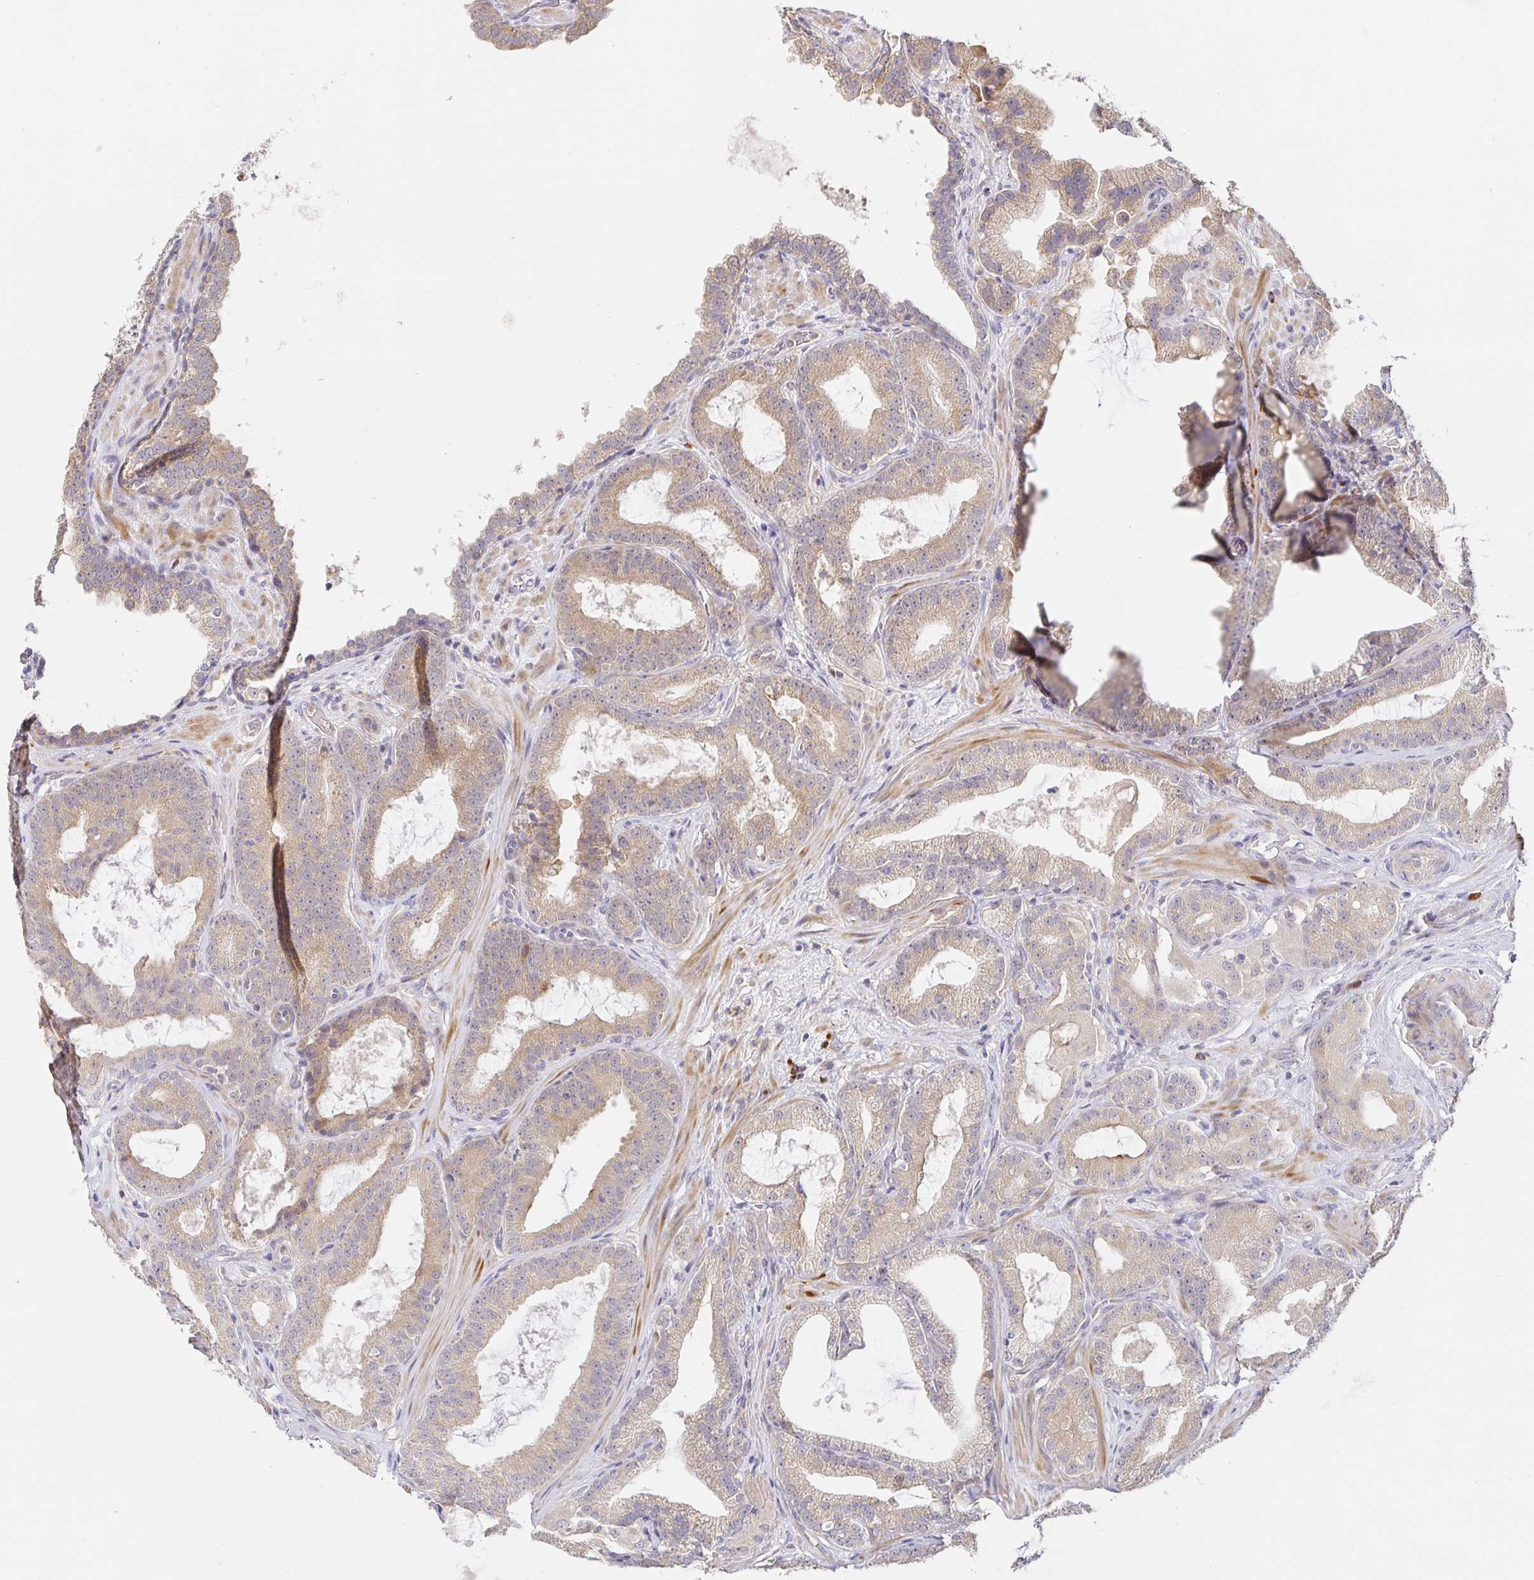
{"staining": {"intensity": "moderate", "quantity": ">75%", "location": "cytoplasmic/membranous"}, "tissue": "prostate cancer", "cell_type": "Tumor cells", "image_type": "cancer", "snomed": [{"axis": "morphology", "description": "Adenocarcinoma, High grade"}, {"axis": "topography", "description": "Prostate"}], "caption": "Moderate cytoplasmic/membranous positivity is identified in about >75% of tumor cells in high-grade adenocarcinoma (prostate). Using DAB (3,3'-diaminobenzidine) (brown) and hematoxylin (blue) stains, captured at high magnification using brightfield microscopy.", "gene": "ZDHHC11", "patient": {"sex": "male", "age": 65}}